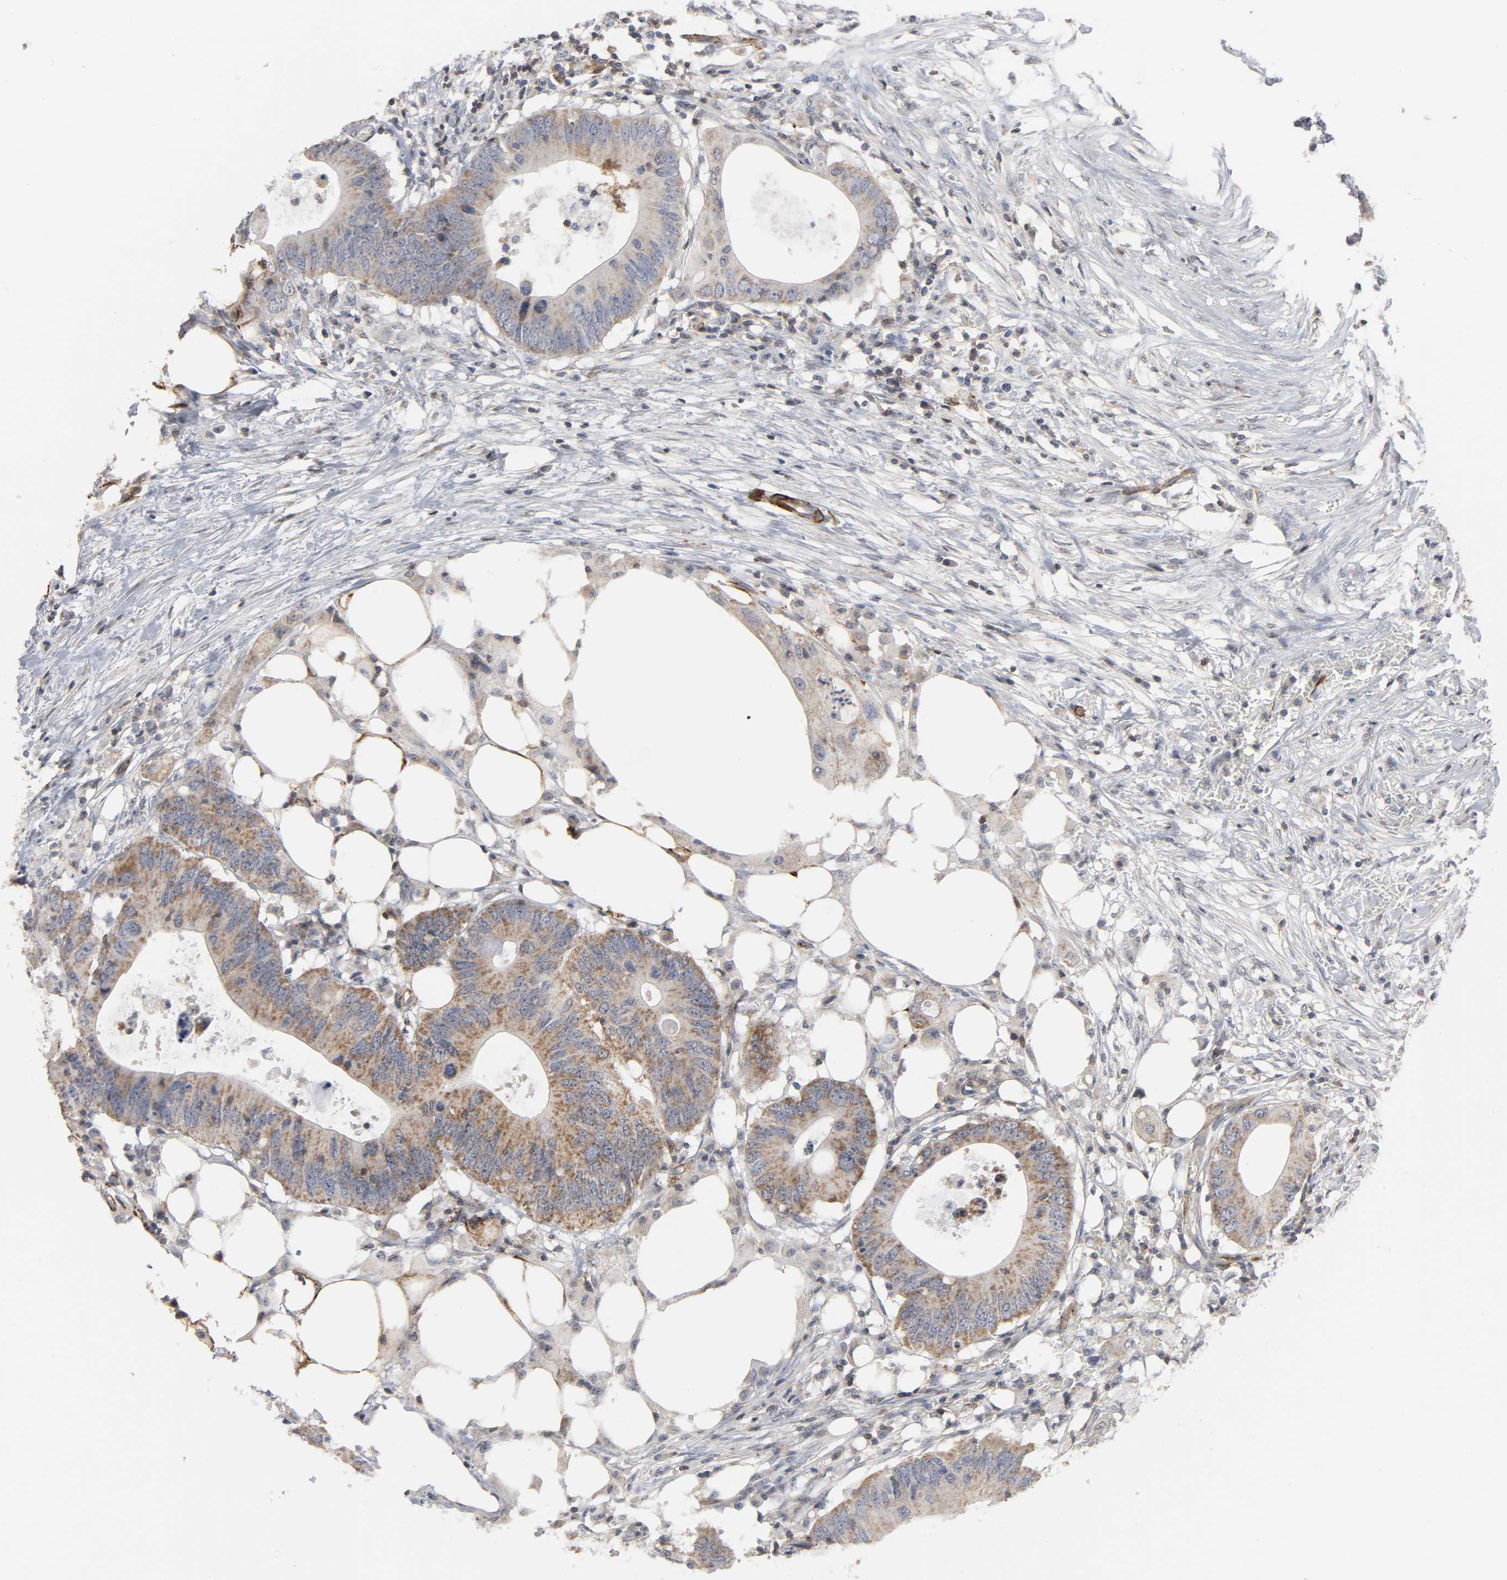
{"staining": {"intensity": "weak", "quantity": ">75%", "location": "cytoplasmic/membranous"}, "tissue": "colorectal cancer", "cell_type": "Tumor cells", "image_type": "cancer", "snomed": [{"axis": "morphology", "description": "Adenocarcinoma, NOS"}, {"axis": "topography", "description": "Colon"}], "caption": "Immunohistochemical staining of colorectal adenocarcinoma displays low levels of weak cytoplasmic/membranous protein staining in approximately >75% of tumor cells.", "gene": "GNG2", "patient": {"sex": "male", "age": 71}}